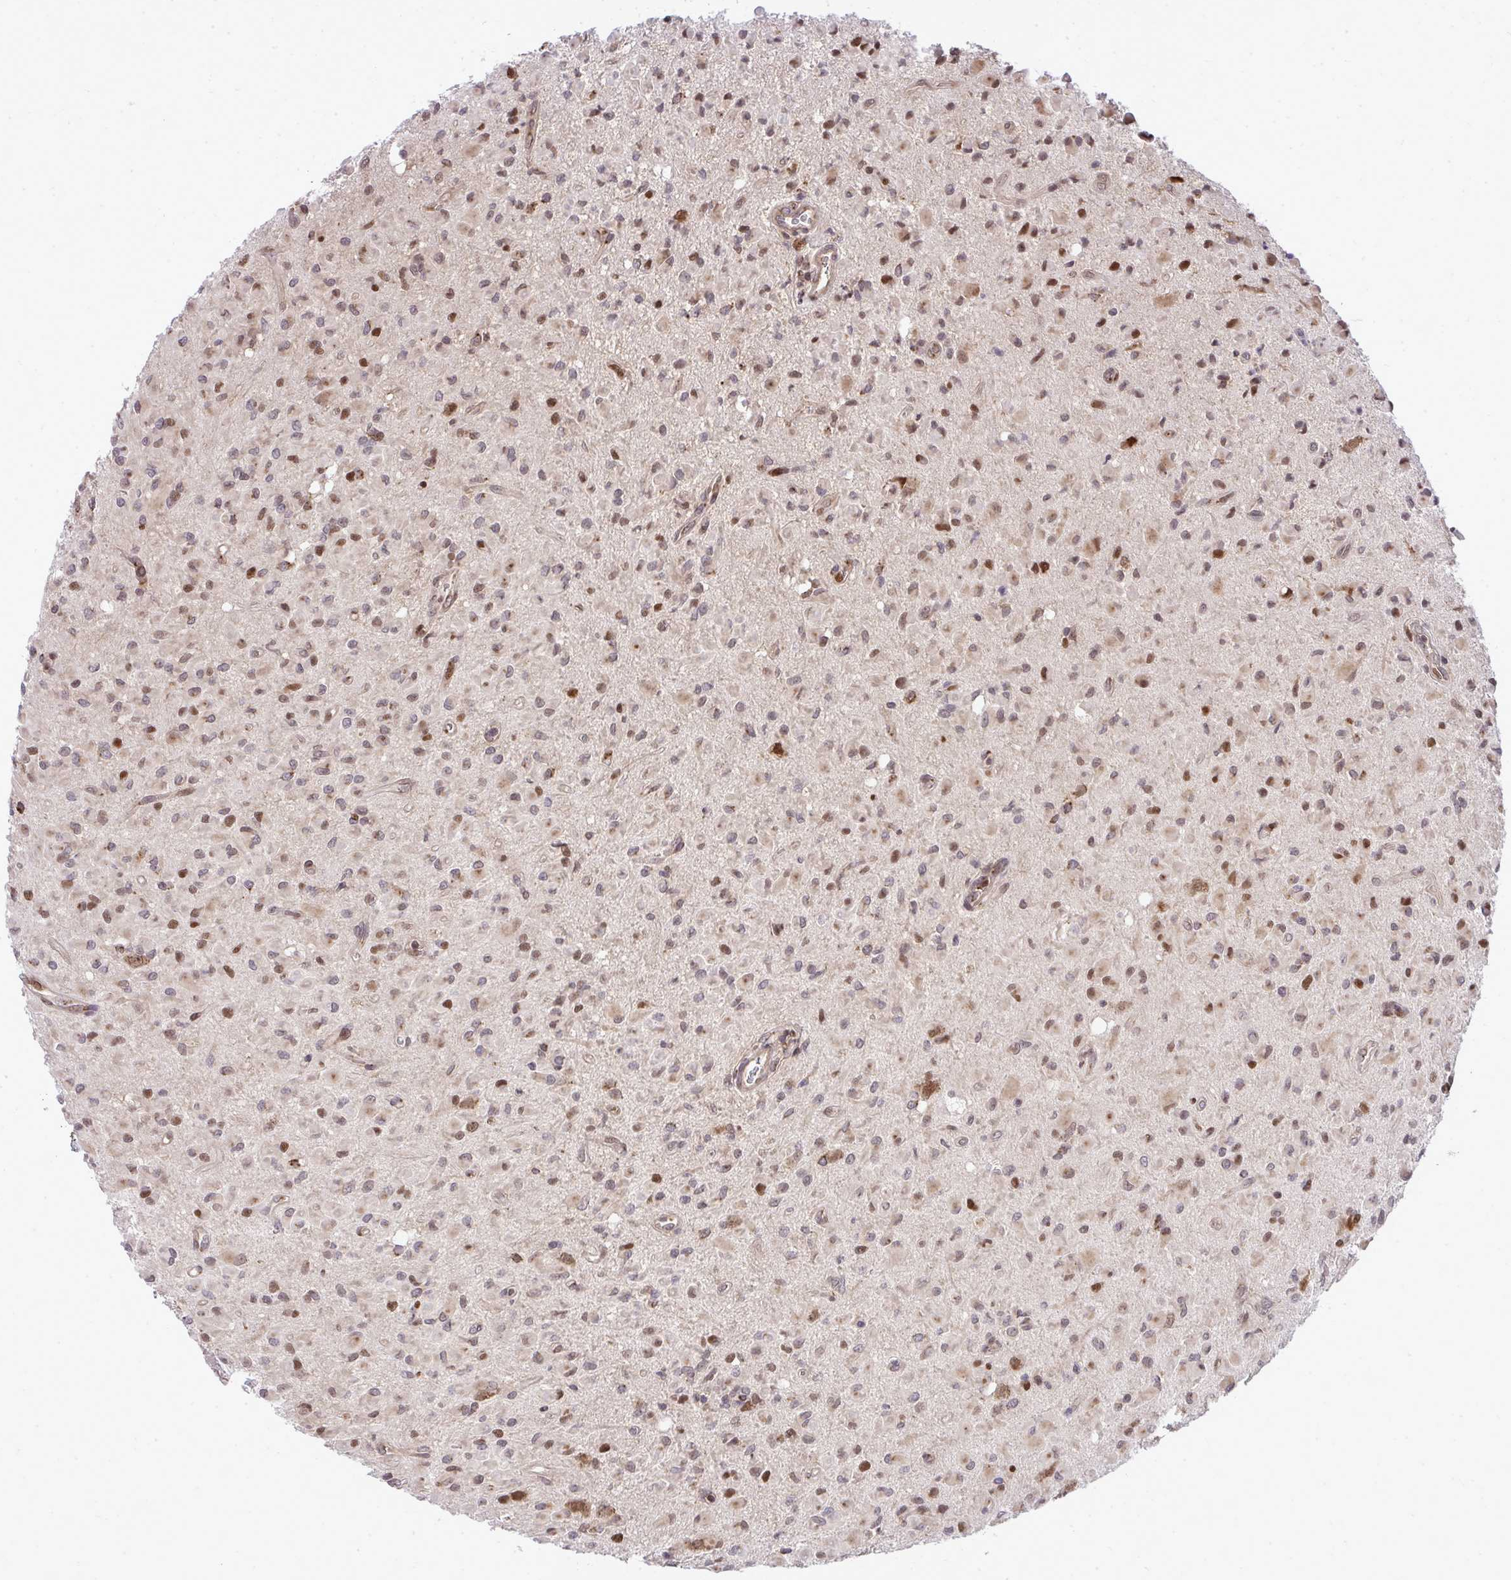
{"staining": {"intensity": "moderate", "quantity": "25%-75%", "location": "cytoplasmic/membranous,nuclear"}, "tissue": "glioma", "cell_type": "Tumor cells", "image_type": "cancer", "snomed": [{"axis": "morphology", "description": "Glioma, malignant, Low grade"}, {"axis": "topography", "description": "Brain"}], "caption": "Tumor cells exhibit medium levels of moderate cytoplasmic/membranous and nuclear expression in approximately 25%-75% of cells in human malignant glioma (low-grade). Ihc stains the protein of interest in brown and the nuclei are stained blue.", "gene": "PIGY", "patient": {"sex": "female", "age": 33}}